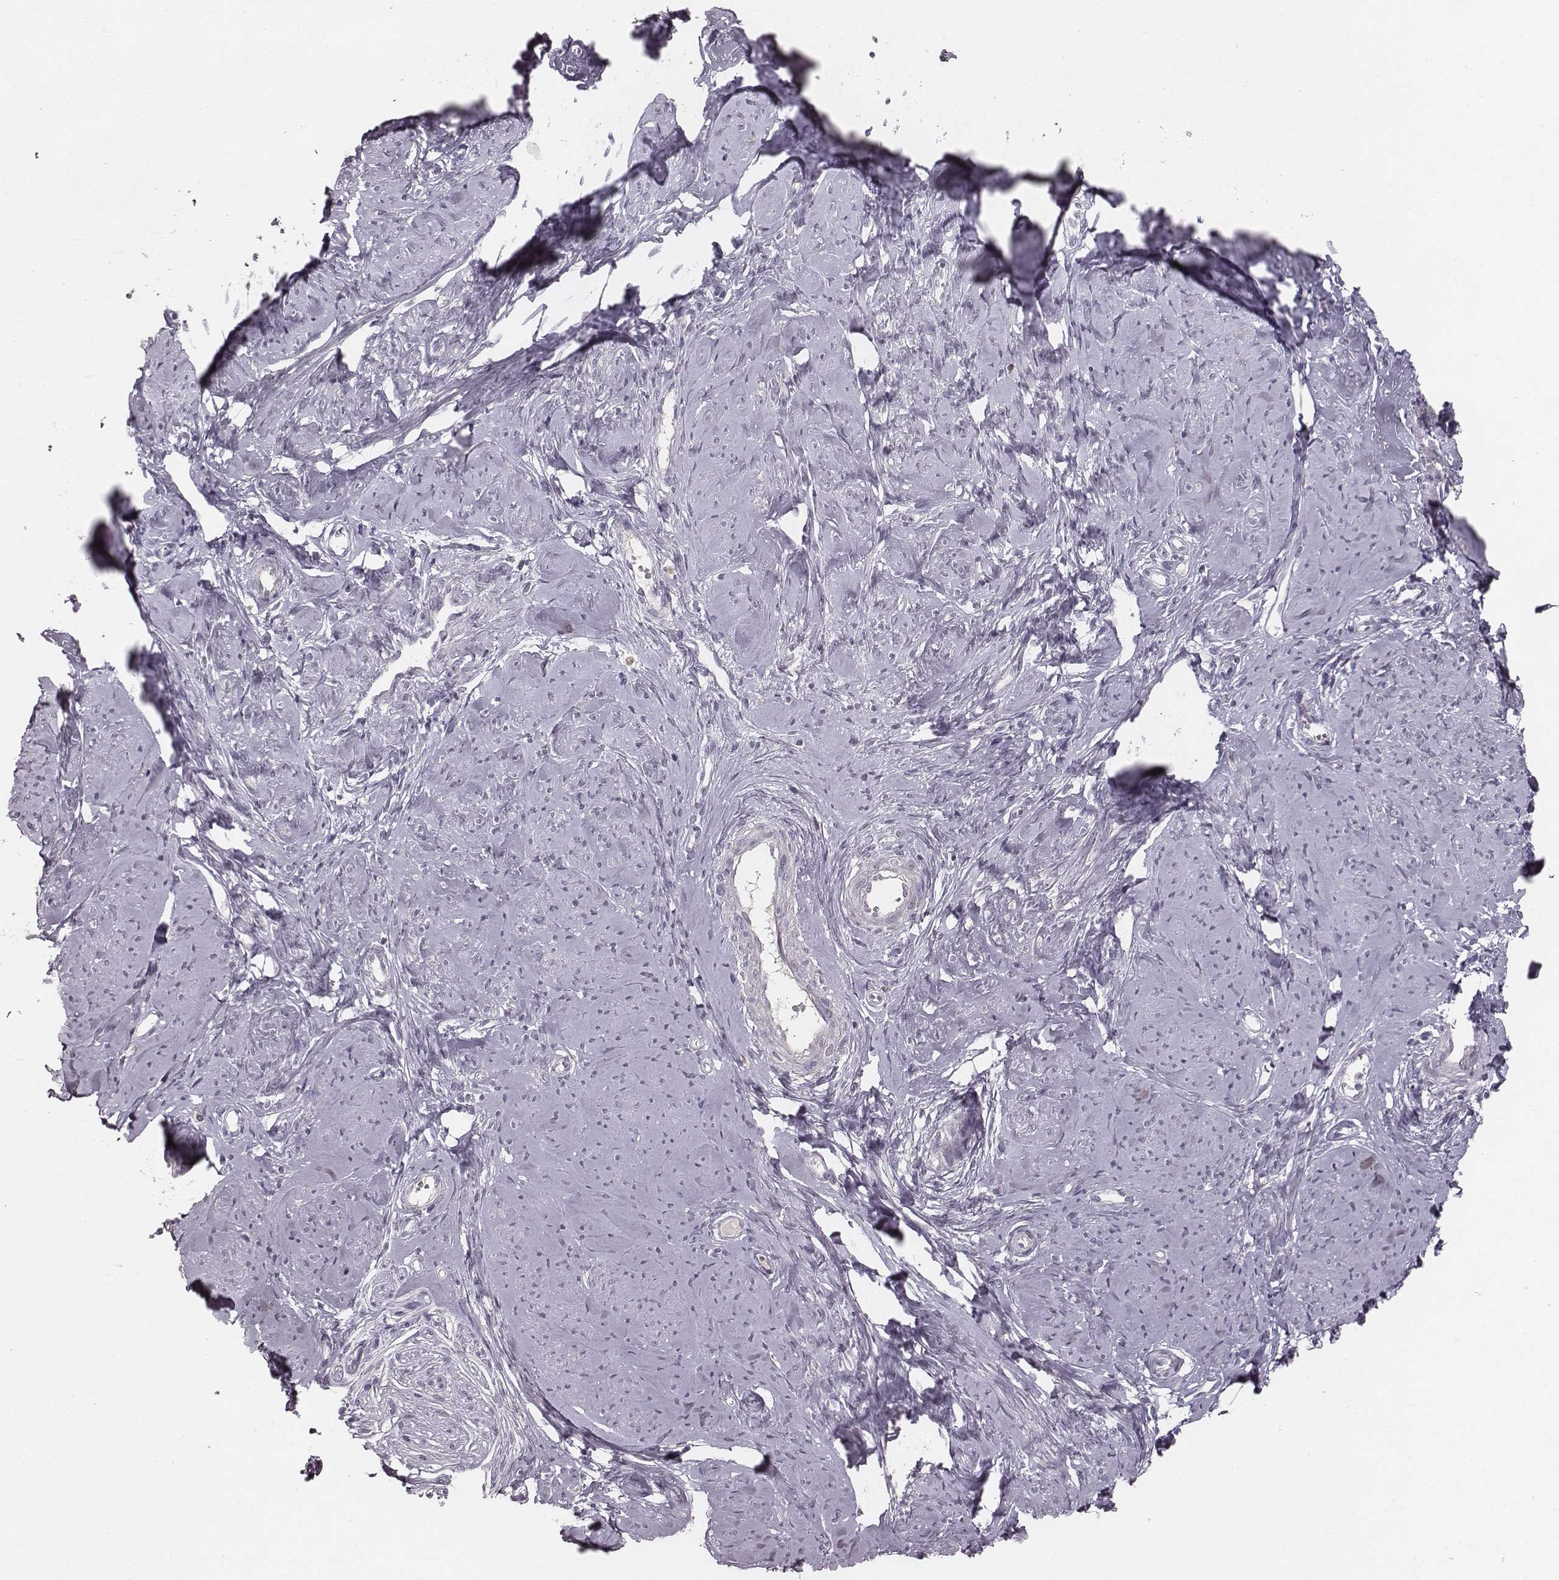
{"staining": {"intensity": "negative", "quantity": "none", "location": "none"}, "tissue": "smooth muscle", "cell_type": "Smooth muscle cells", "image_type": "normal", "snomed": [{"axis": "morphology", "description": "Normal tissue, NOS"}, {"axis": "topography", "description": "Smooth muscle"}], "caption": "Human smooth muscle stained for a protein using immunohistochemistry shows no positivity in smooth muscle cells.", "gene": "LY6K", "patient": {"sex": "female", "age": 48}}